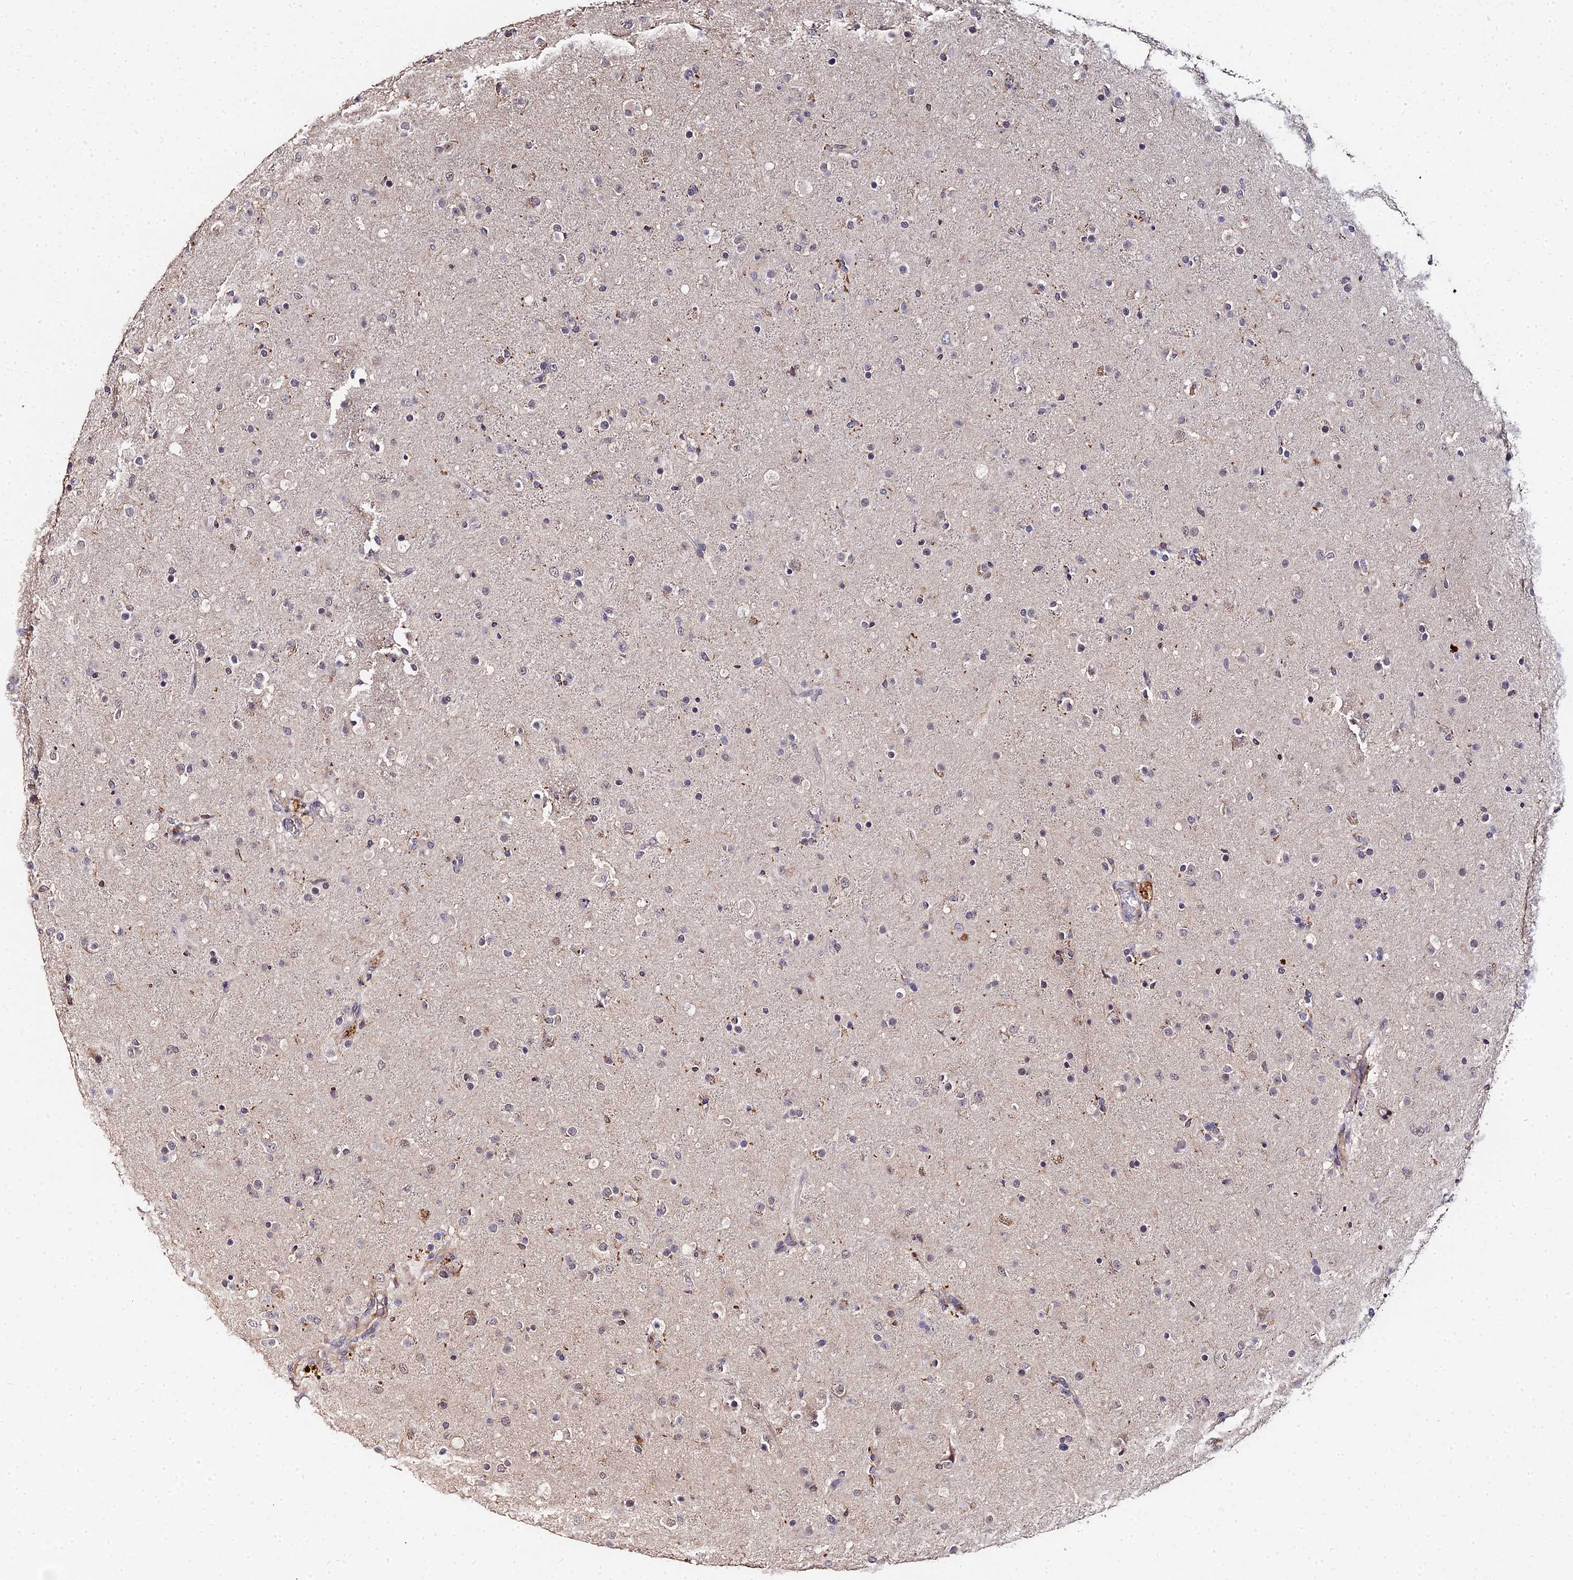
{"staining": {"intensity": "weak", "quantity": "<25%", "location": "nuclear"}, "tissue": "glioma", "cell_type": "Tumor cells", "image_type": "cancer", "snomed": [{"axis": "morphology", "description": "Glioma, malignant, Low grade"}, {"axis": "topography", "description": "Brain"}], "caption": "The photomicrograph displays no significant staining in tumor cells of malignant glioma (low-grade). (Immunohistochemistry, brightfield microscopy, high magnification).", "gene": "LSM5", "patient": {"sex": "male", "age": 65}}